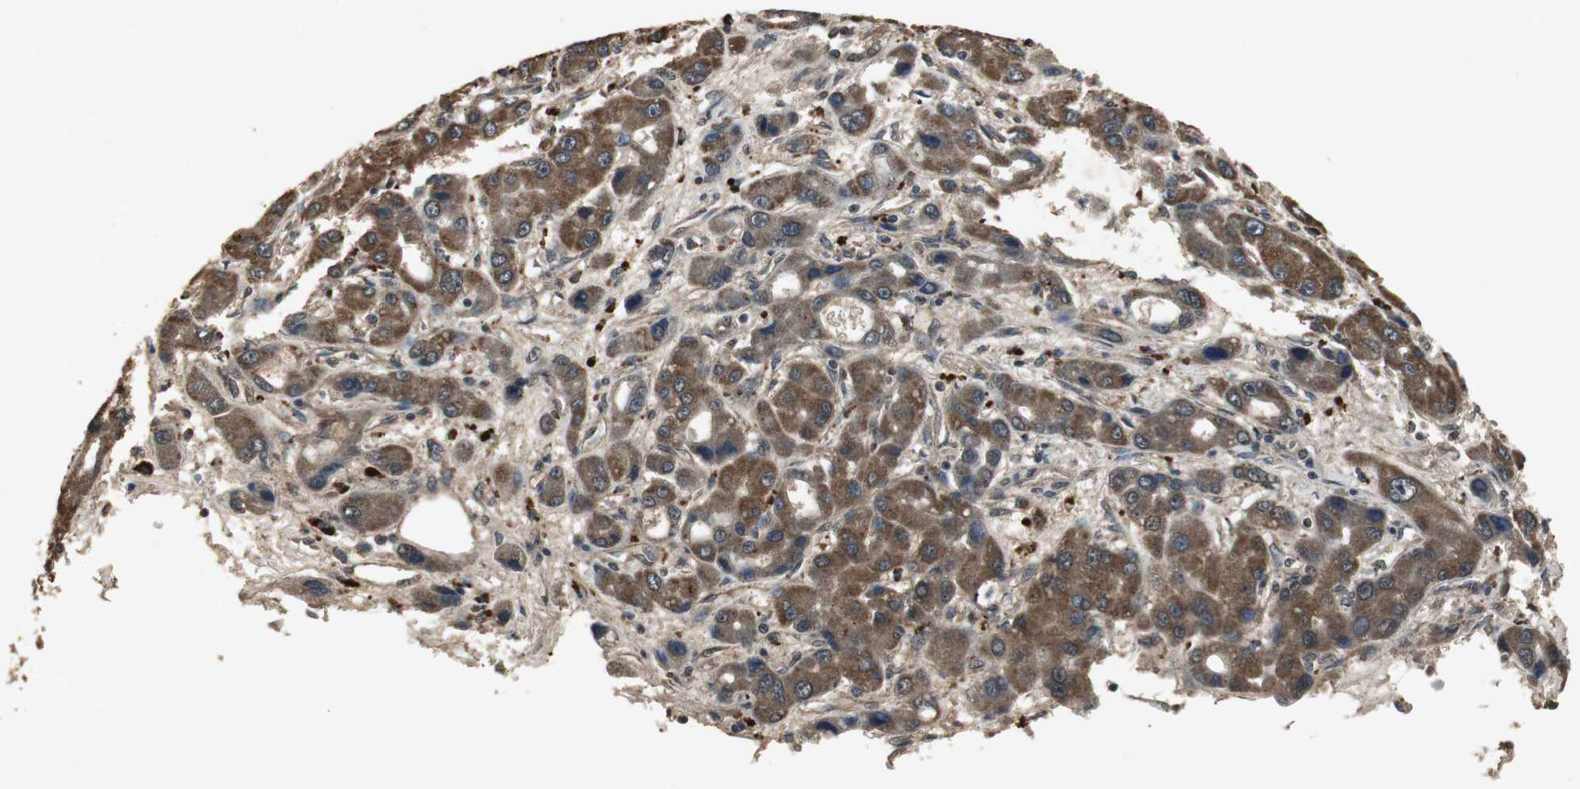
{"staining": {"intensity": "moderate", "quantity": ">75%", "location": "cytoplasmic/membranous"}, "tissue": "liver cancer", "cell_type": "Tumor cells", "image_type": "cancer", "snomed": [{"axis": "morphology", "description": "Carcinoma, Hepatocellular, NOS"}, {"axis": "topography", "description": "Liver"}], "caption": "High-power microscopy captured an immunohistochemistry (IHC) image of liver cancer, revealing moderate cytoplasmic/membranous positivity in approximately >75% of tumor cells.", "gene": "EMX1", "patient": {"sex": "male", "age": 55}}